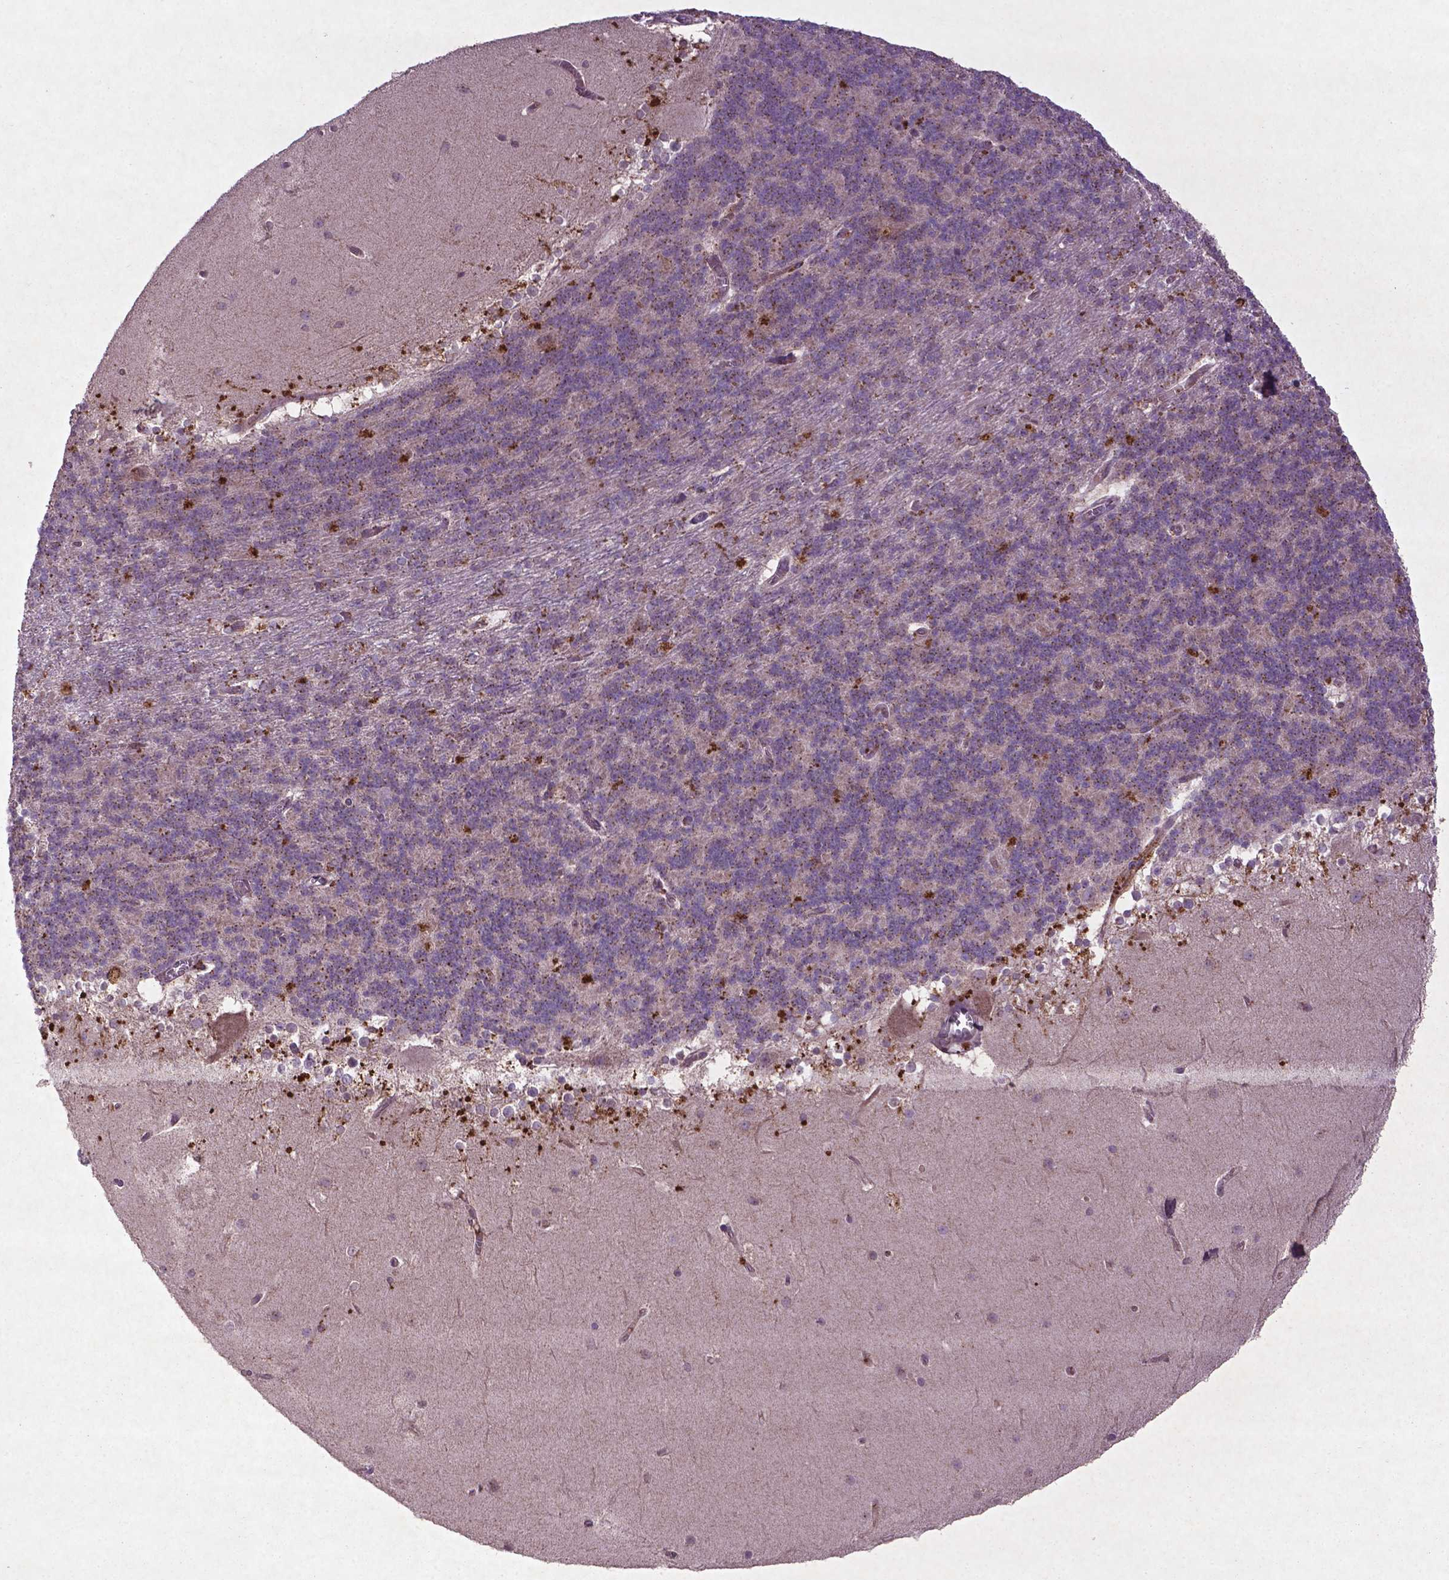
{"staining": {"intensity": "negative", "quantity": "none", "location": "none"}, "tissue": "cerebellum", "cell_type": "Cells in granular layer", "image_type": "normal", "snomed": [{"axis": "morphology", "description": "Normal tissue, NOS"}, {"axis": "topography", "description": "Cerebellum"}], "caption": "This is an IHC image of unremarkable human cerebellum. There is no positivity in cells in granular layer.", "gene": "MTOR", "patient": {"sex": "female", "age": 19}}